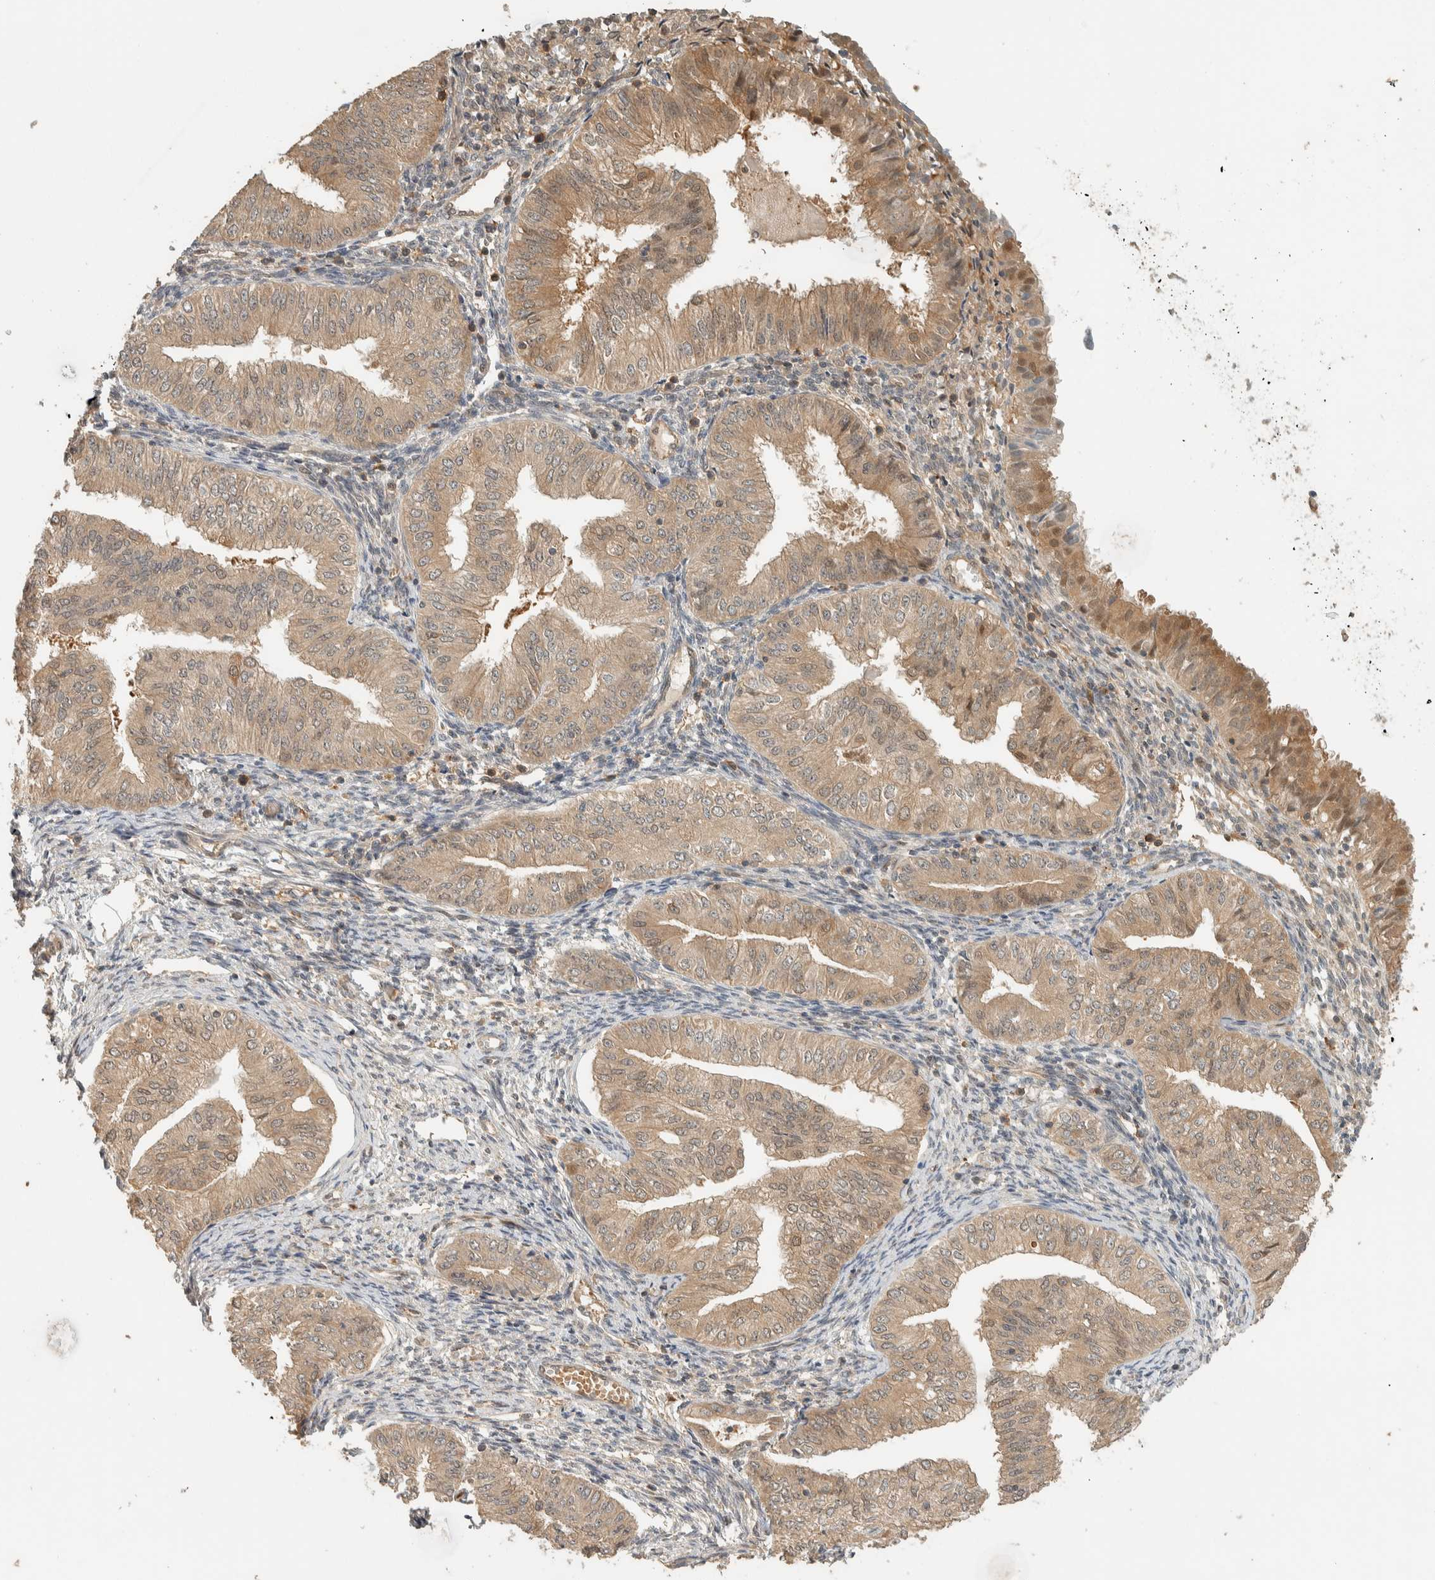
{"staining": {"intensity": "weak", "quantity": ">75%", "location": "cytoplasmic/membranous"}, "tissue": "endometrial cancer", "cell_type": "Tumor cells", "image_type": "cancer", "snomed": [{"axis": "morphology", "description": "Normal tissue, NOS"}, {"axis": "morphology", "description": "Adenocarcinoma, NOS"}, {"axis": "topography", "description": "Endometrium"}], "caption": "This is a histology image of immunohistochemistry (IHC) staining of endometrial adenocarcinoma, which shows weak expression in the cytoplasmic/membranous of tumor cells.", "gene": "ADSS2", "patient": {"sex": "female", "age": 53}}